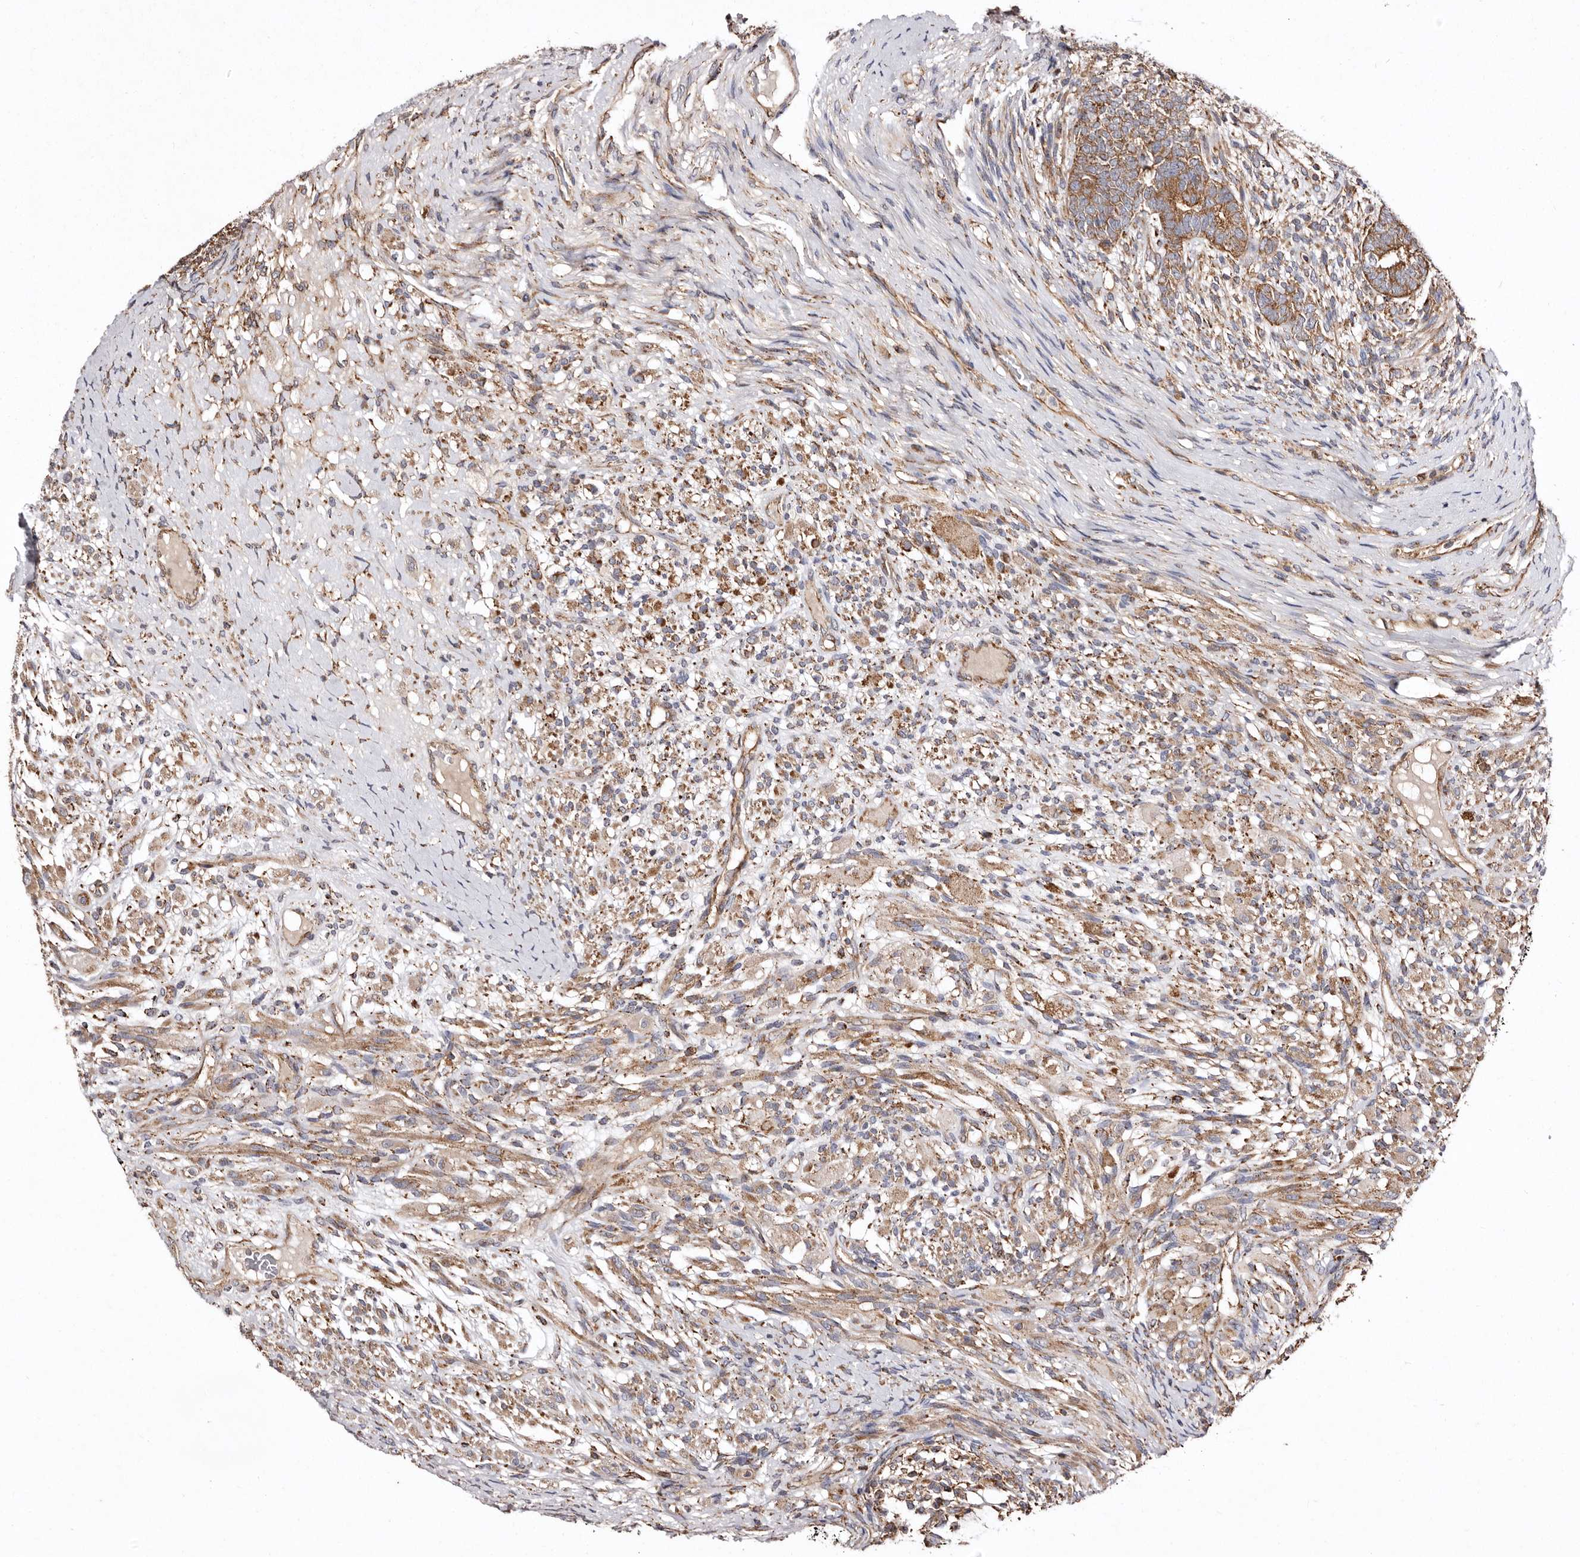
{"staining": {"intensity": "moderate", "quantity": ">75%", "location": "cytoplasmic/membranous"}, "tissue": "testis cancer", "cell_type": "Tumor cells", "image_type": "cancer", "snomed": [{"axis": "morphology", "description": "Seminoma, NOS"}, {"axis": "morphology", "description": "Carcinoma, Embryonal, NOS"}, {"axis": "topography", "description": "Testis"}], "caption": "Immunohistochemistry (IHC) micrograph of neoplastic tissue: seminoma (testis) stained using immunohistochemistry (IHC) exhibits medium levels of moderate protein expression localized specifically in the cytoplasmic/membranous of tumor cells, appearing as a cytoplasmic/membranous brown color.", "gene": "LUZP1", "patient": {"sex": "male", "age": 28}}